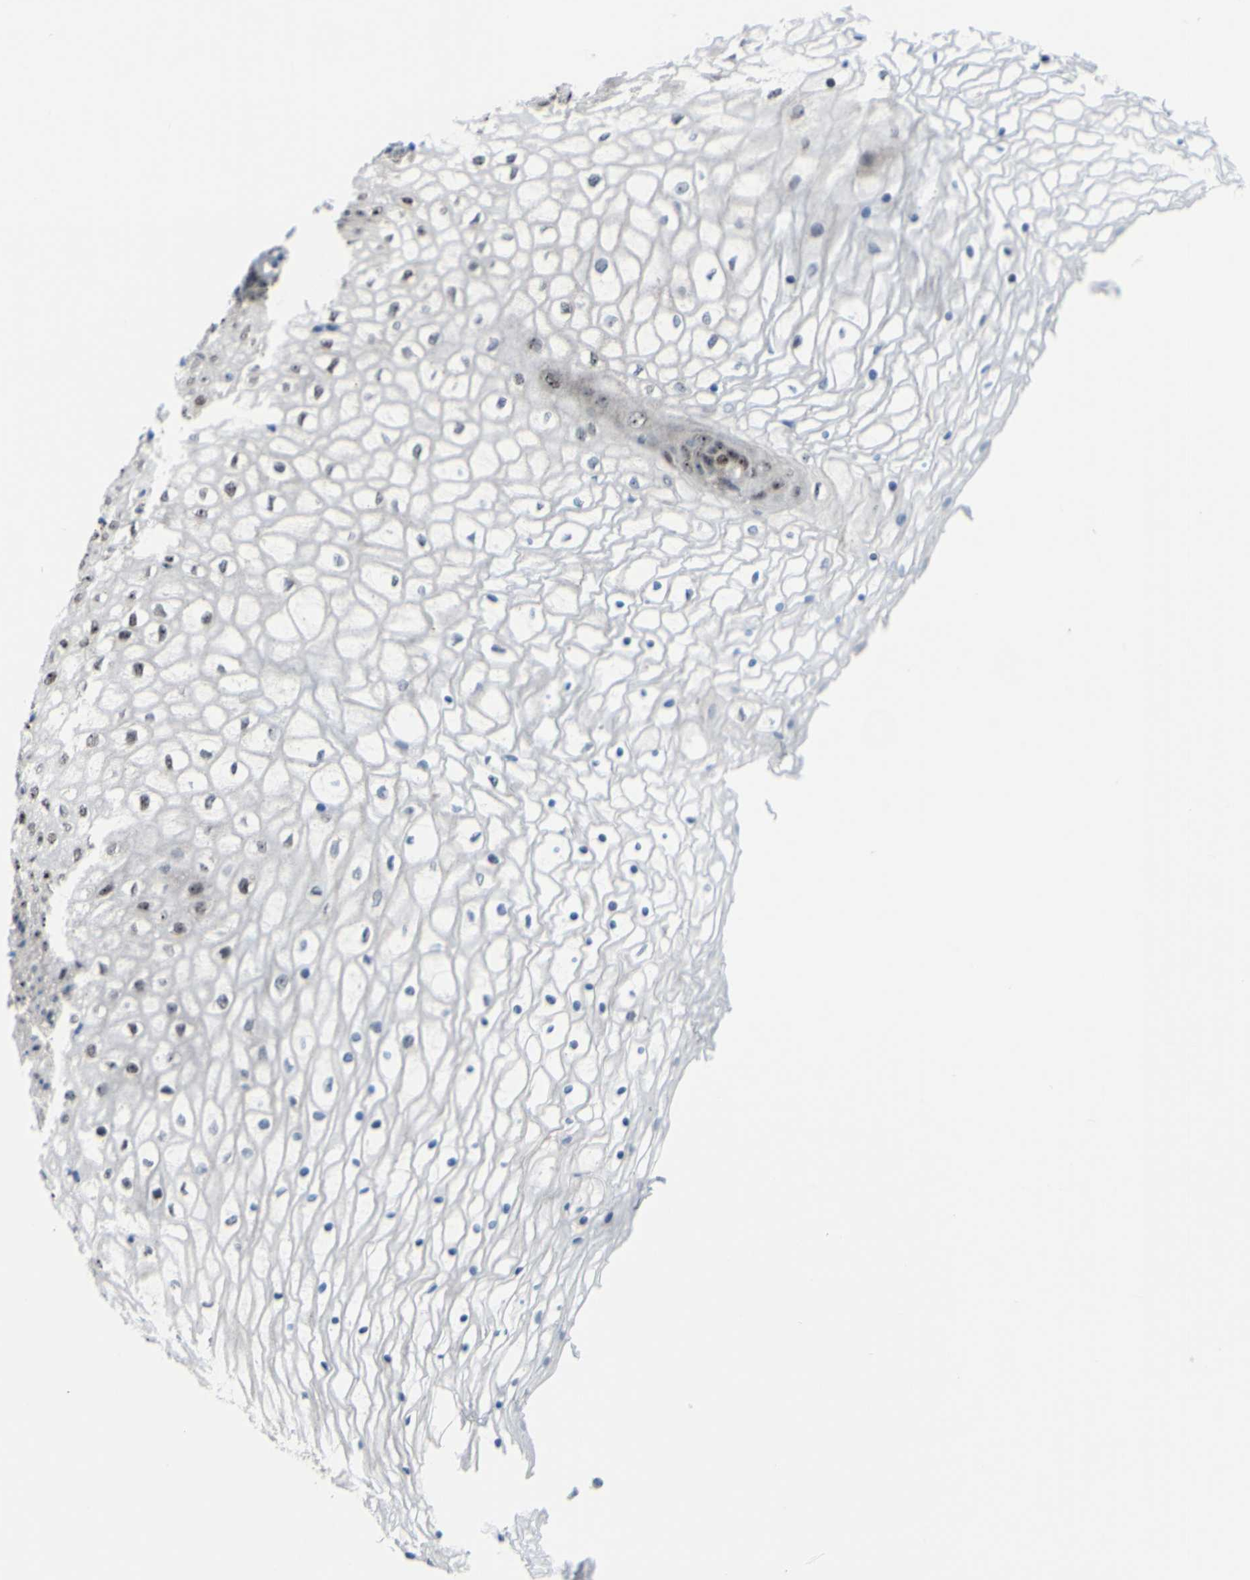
{"staining": {"intensity": "moderate", "quantity": ">75%", "location": "nuclear"}, "tissue": "vagina", "cell_type": "Squamous epithelial cells", "image_type": "normal", "snomed": [{"axis": "morphology", "description": "Normal tissue, NOS"}, {"axis": "topography", "description": "Vagina"}], "caption": "A medium amount of moderate nuclear expression is present in approximately >75% of squamous epithelial cells in normal vagina.", "gene": "POLR1A", "patient": {"sex": "female", "age": 34}}